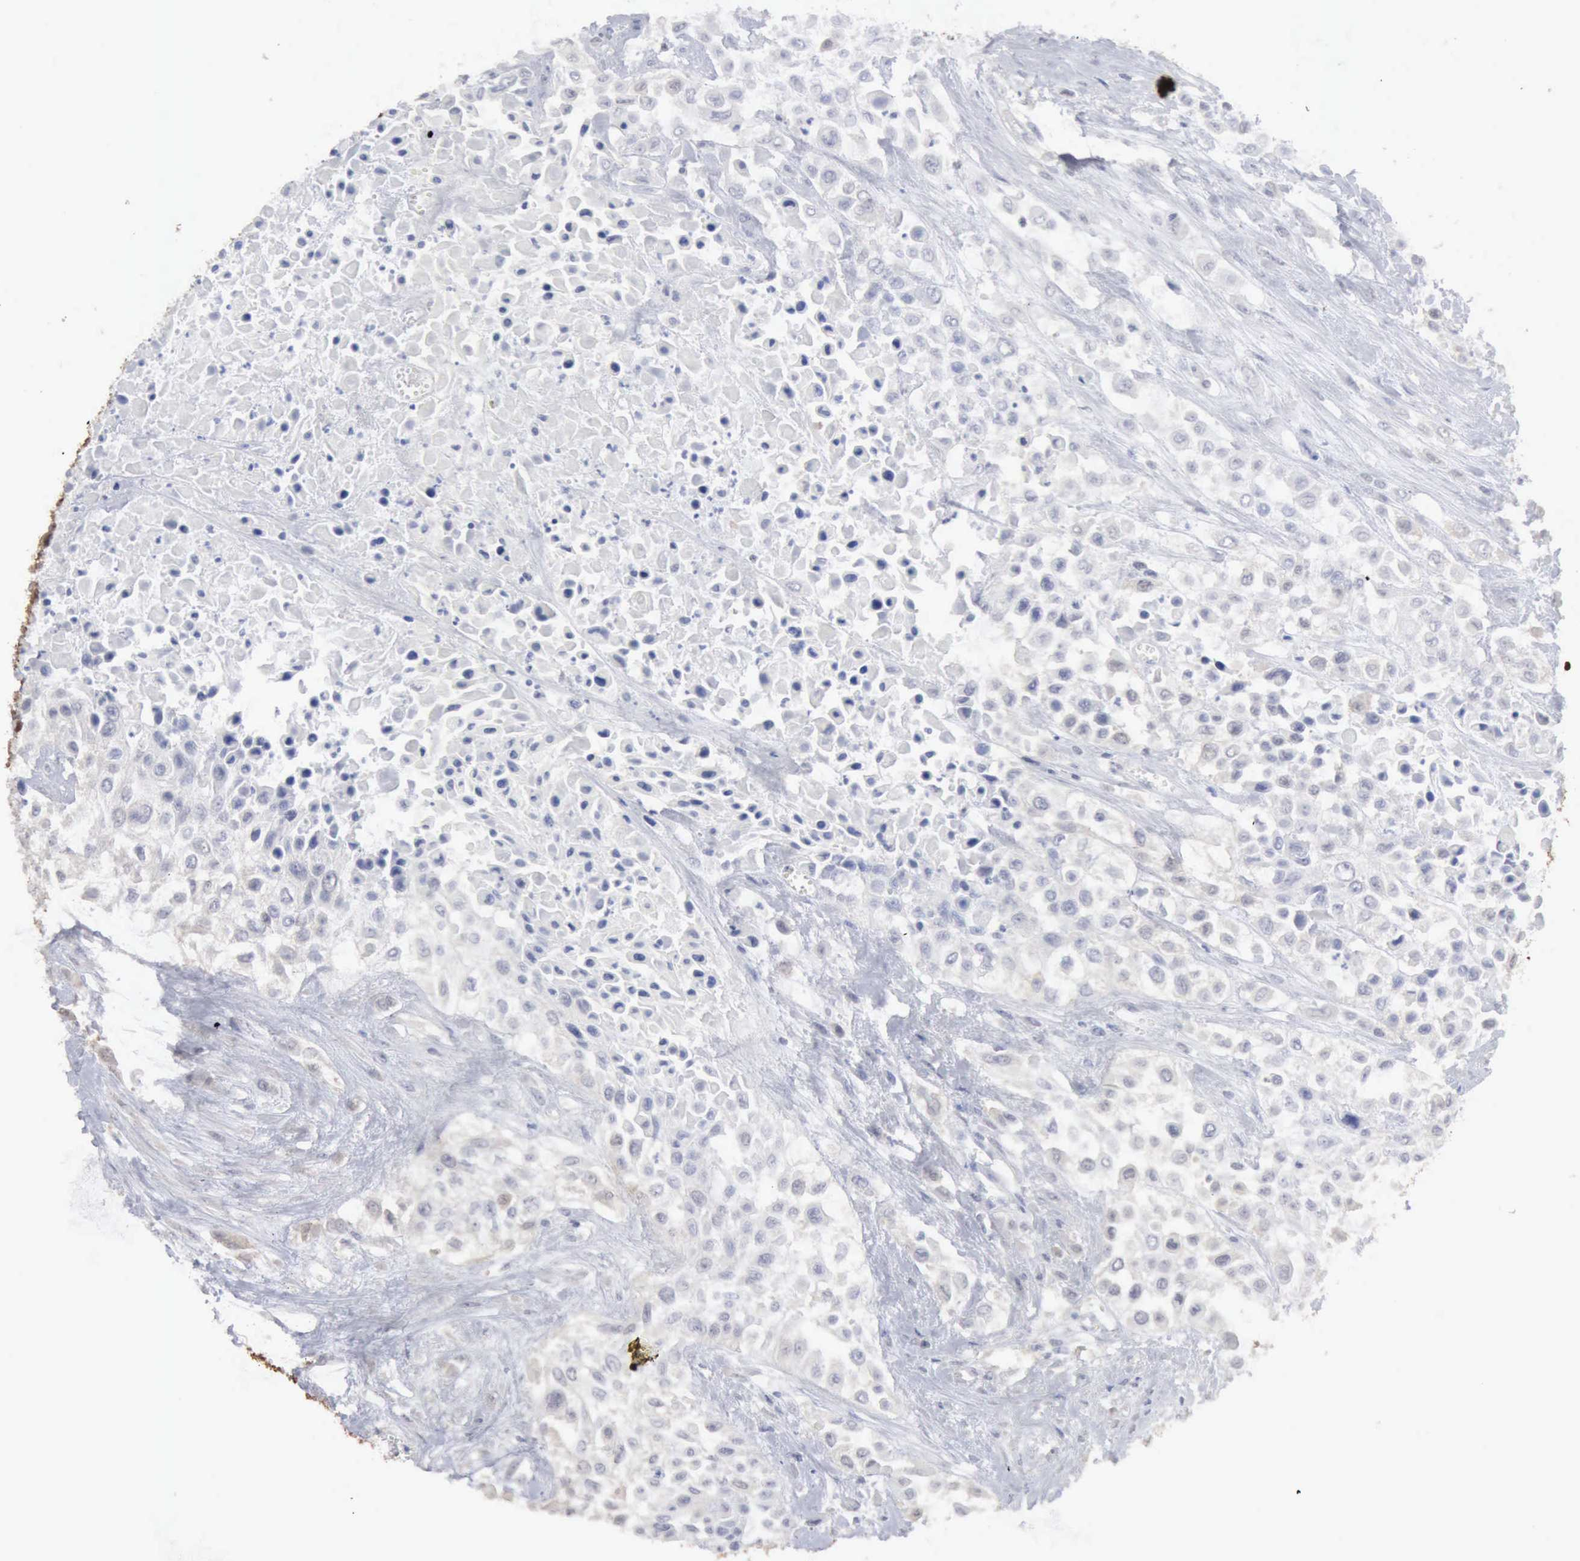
{"staining": {"intensity": "negative", "quantity": "none", "location": "none"}, "tissue": "urothelial cancer", "cell_type": "Tumor cells", "image_type": "cancer", "snomed": [{"axis": "morphology", "description": "Urothelial carcinoma, High grade"}, {"axis": "topography", "description": "Urinary bladder"}], "caption": "The photomicrograph displays no significant expression in tumor cells of urothelial cancer. (DAB (3,3'-diaminobenzidine) IHC with hematoxylin counter stain).", "gene": "STAT1", "patient": {"sex": "male", "age": 57}}